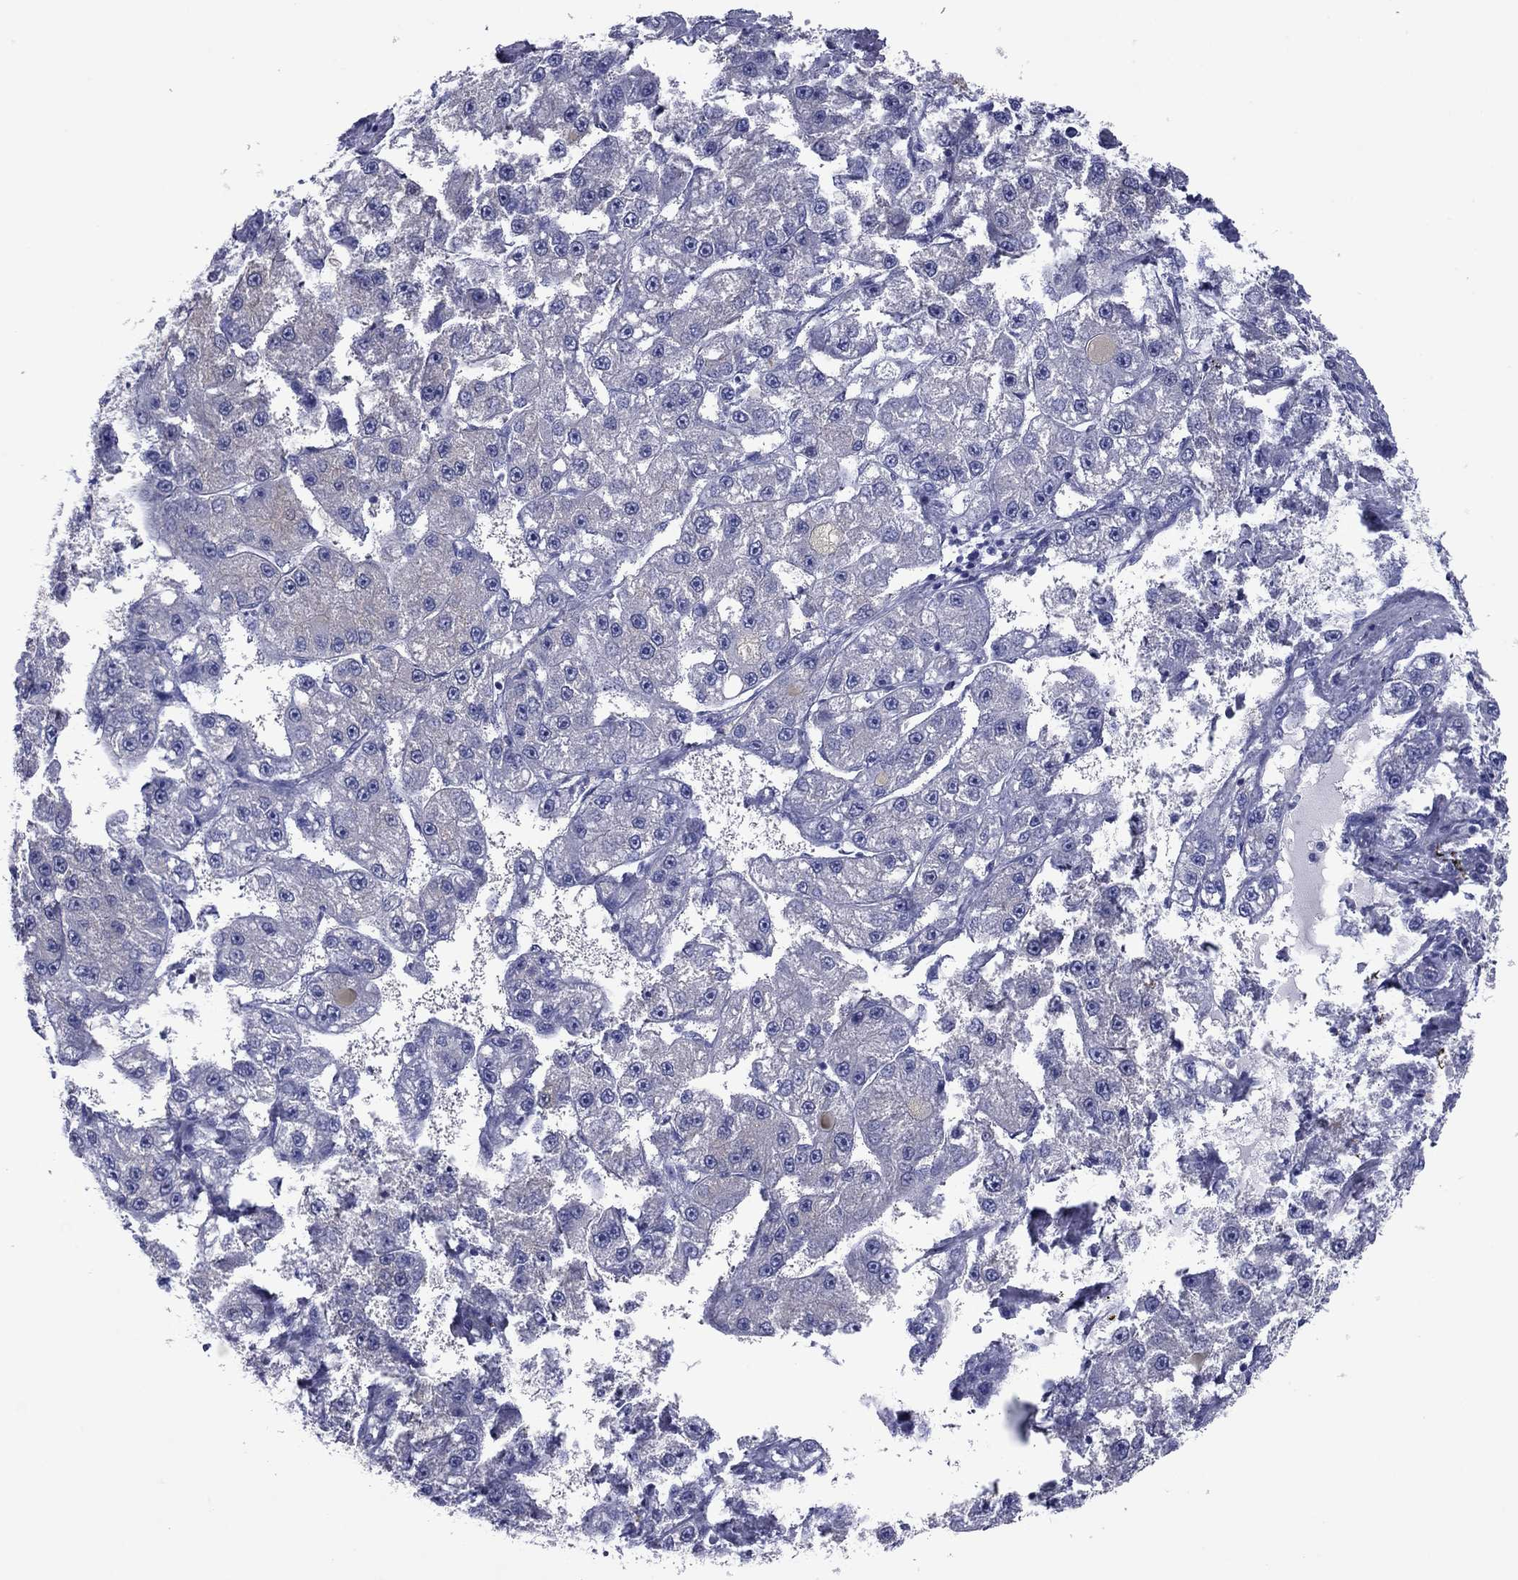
{"staining": {"intensity": "negative", "quantity": "none", "location": "none"}, "tissue": "liver cancer", "cell_type": "Tumor cells", "image_type": "cancer", "snomed": [{"axis": "morphology", "description": "Carcinoma, Hepatocellular, NOS"}, {"axis": "topography", "description": "Liver"}], "caption": "The immunohistochemistry (IHC) photomicrograph has no significant staining in tumor cells of liver cancer (hepatocellular carcinoma) tissue. Brightfield microscopy of immunohistochemistry stained with DAB (3,3'-diaminobenzidine) (brown) and hematoxylin (blue), captured at high magnification.", "gene": "TCFL5", "patient": {"sex": "female", "age": 65}}